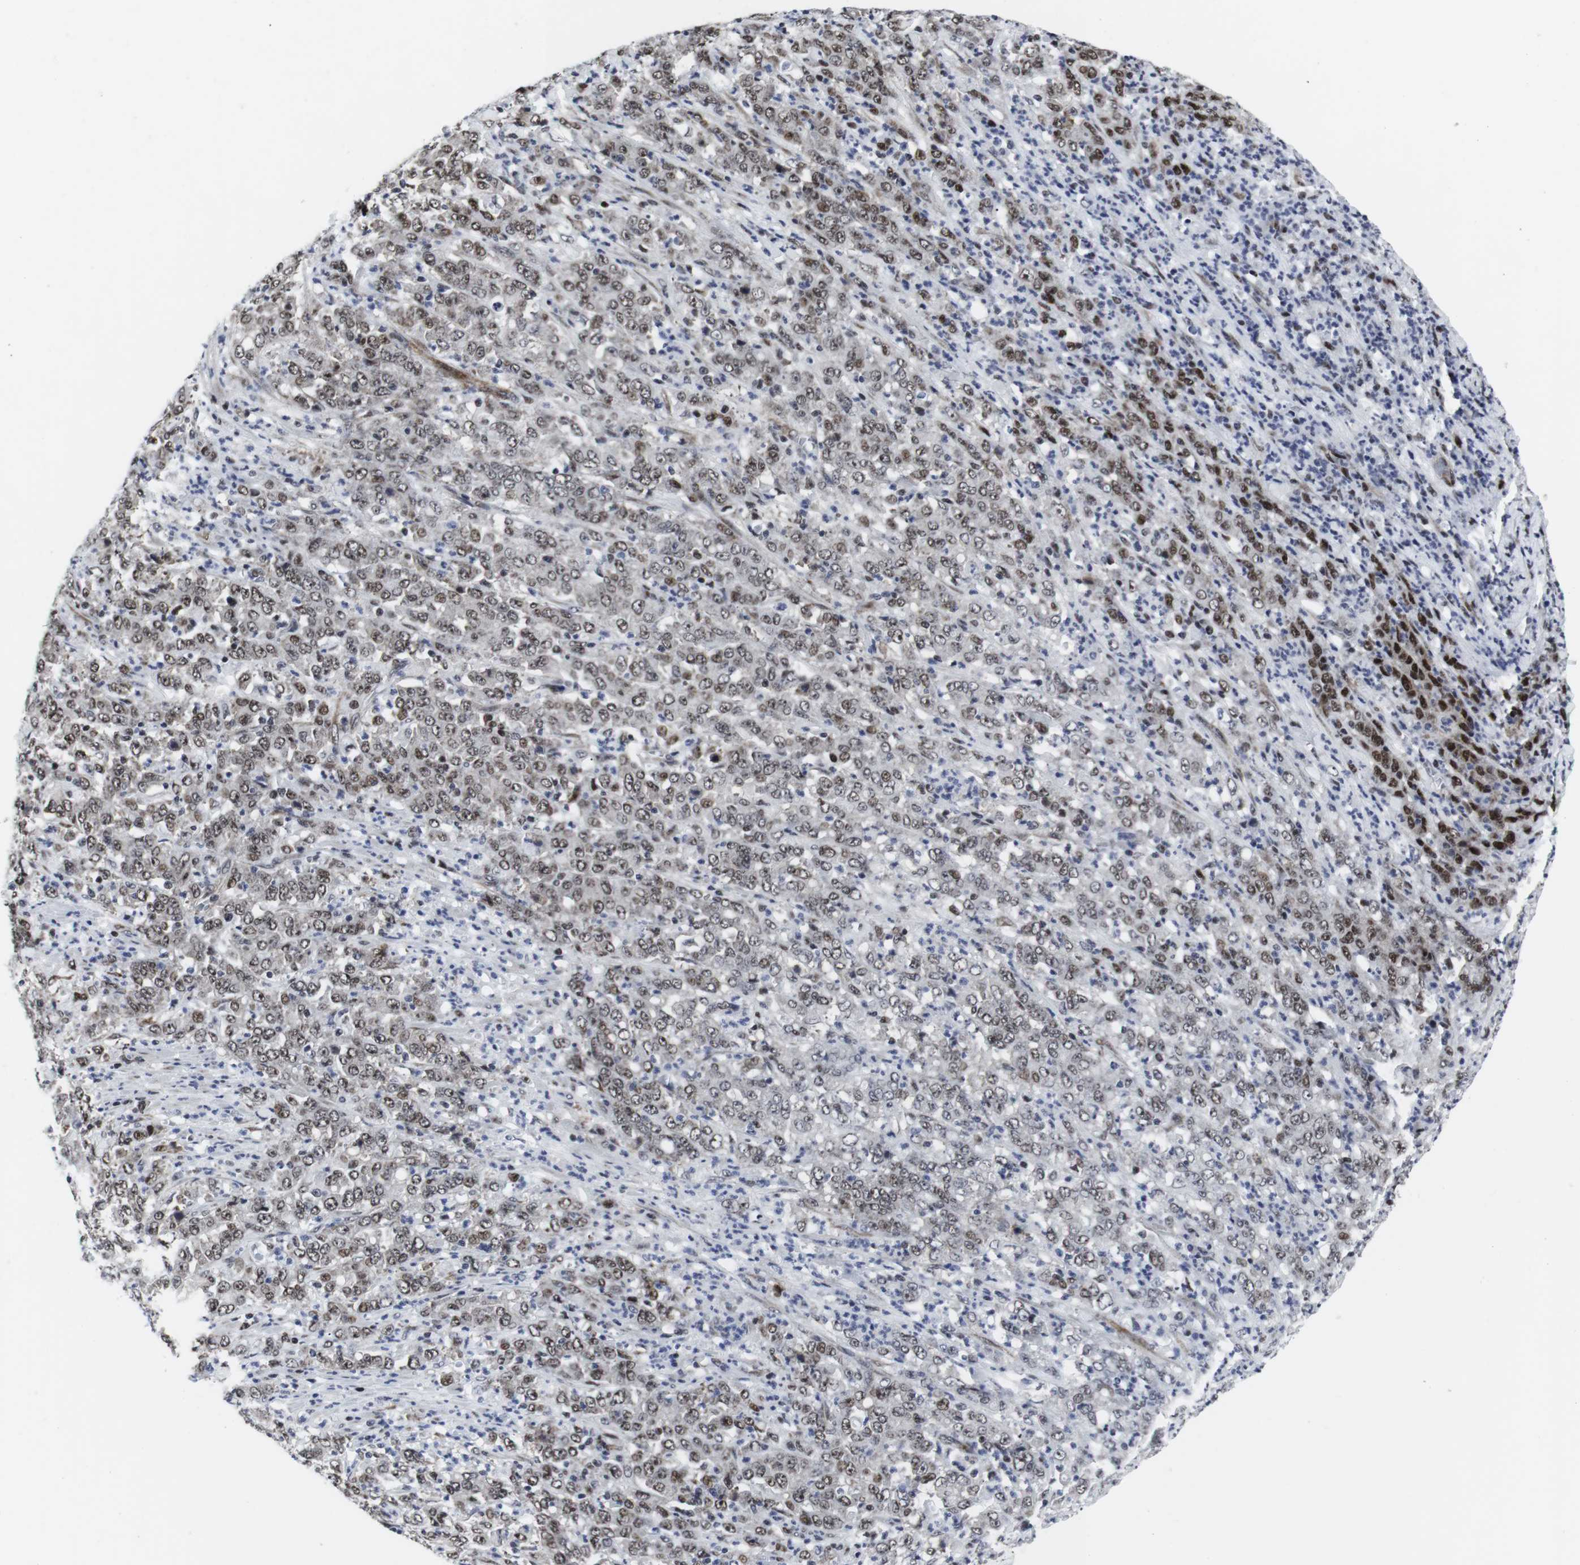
{"staining": {"intensity": "weak", "quantity": "25%-75%", "location": "nuclear"}, "tissue": "stomach cancer", "cell_type": "Tumor cells", "image_type": "cancer", "snomed": [{"axis": "morphology", "description": "Adenocarcinoma, NOS"}, {"axis": "topography", "description": "Stomach, lower"}], "caption": "Weak nuclear expression is identified in about 25%-75% of tumor cells in stomach cancer.", "gene": "MLH1", "patient": {"sex": "female", "age": 71}}